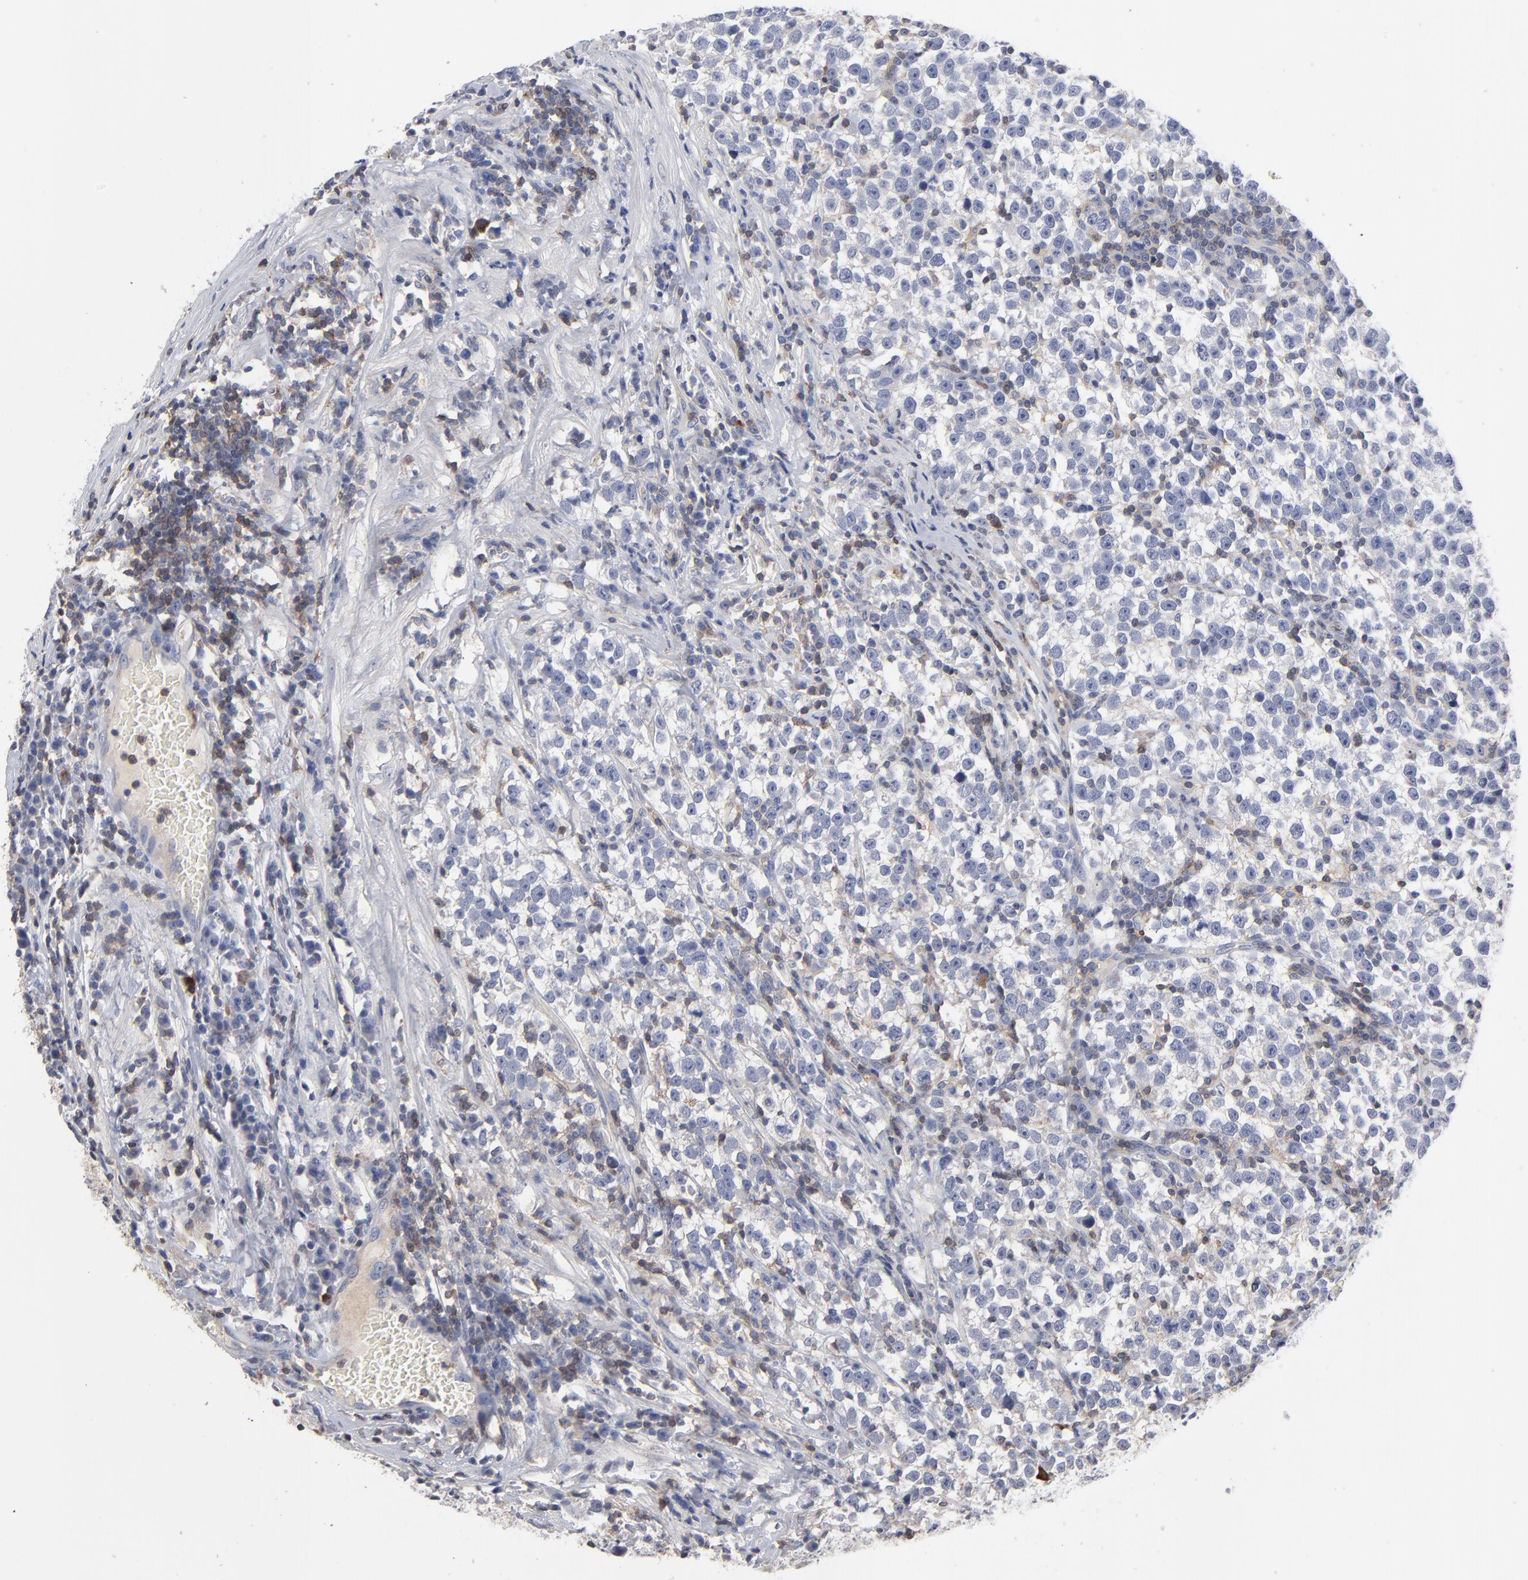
{"staining": {"intensity": "negative", "quantity": "none", "location": "none"}, "tissue": "testis cancer", "cell_type": "Tumor cells", "image_type": "cancer", "snomed": [{"axis": "morphology", "description": "Seminoma, NOS"}, {"axis": "topography", "description": "Testis"}], "caption": "Testis cancer (seminoma) was stained to show a protein in brown. There is no significant expression in tumor cells.", "gene": "PDLIM2", "patient": {"sex": "male", "age": 43}}